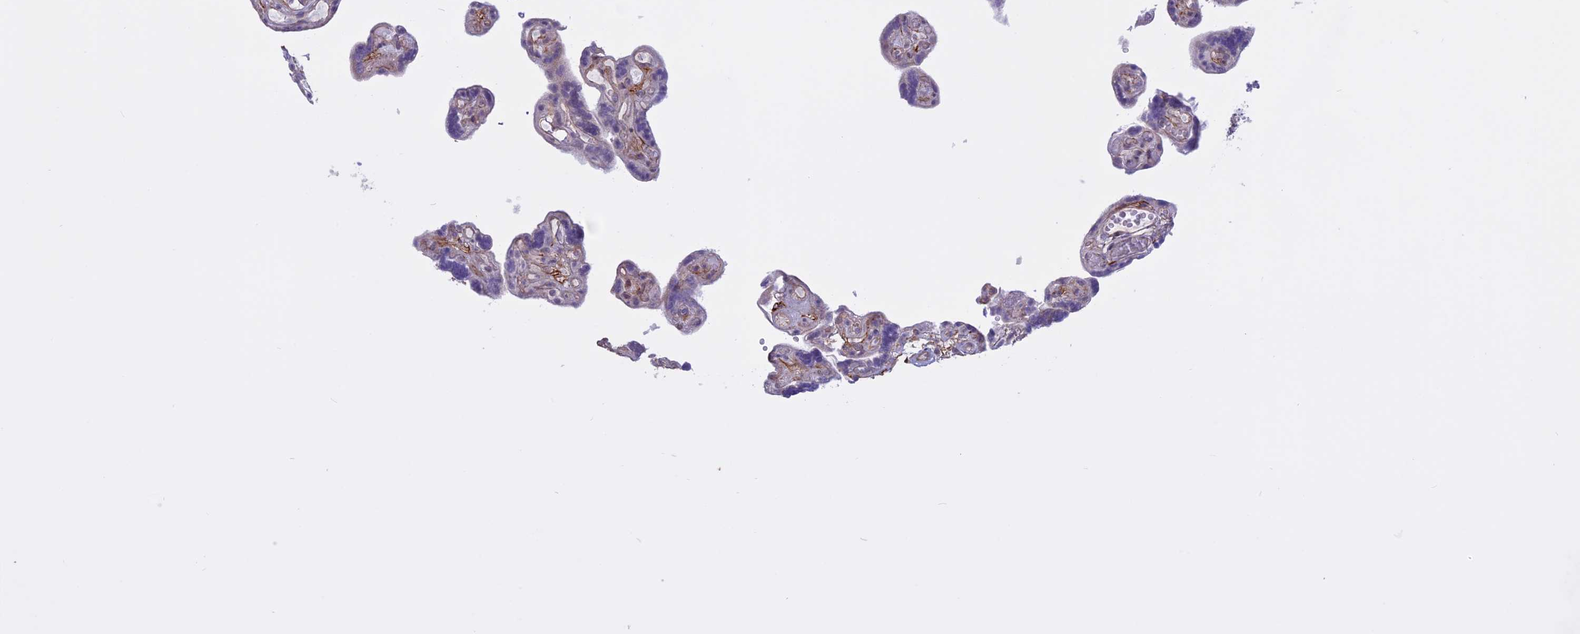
{"staining": {"intensity": "weak", "quantity": "<25%", "location": "cytoplasmic/membranous"}, "tissue": "placenta", "cell_type": "Decidual cells", "image_type": "normal", "snomed": [{"axis": "morphology", "description": "Normal tissue, NOS"}, {"axis": "topography", "description": "Placenta"}], "caption": "Decidual cells show no significant protein expression in normal placenta. The staining was performed using DAB (3,3'-diaminobenzidine) to visualize the protein expression in brown, while the nuclei were stained in blue with hematoxylin (Magnification: 20x).", "gene": "SPHKAP", "patient": {"sex": "female", "age": 30}}